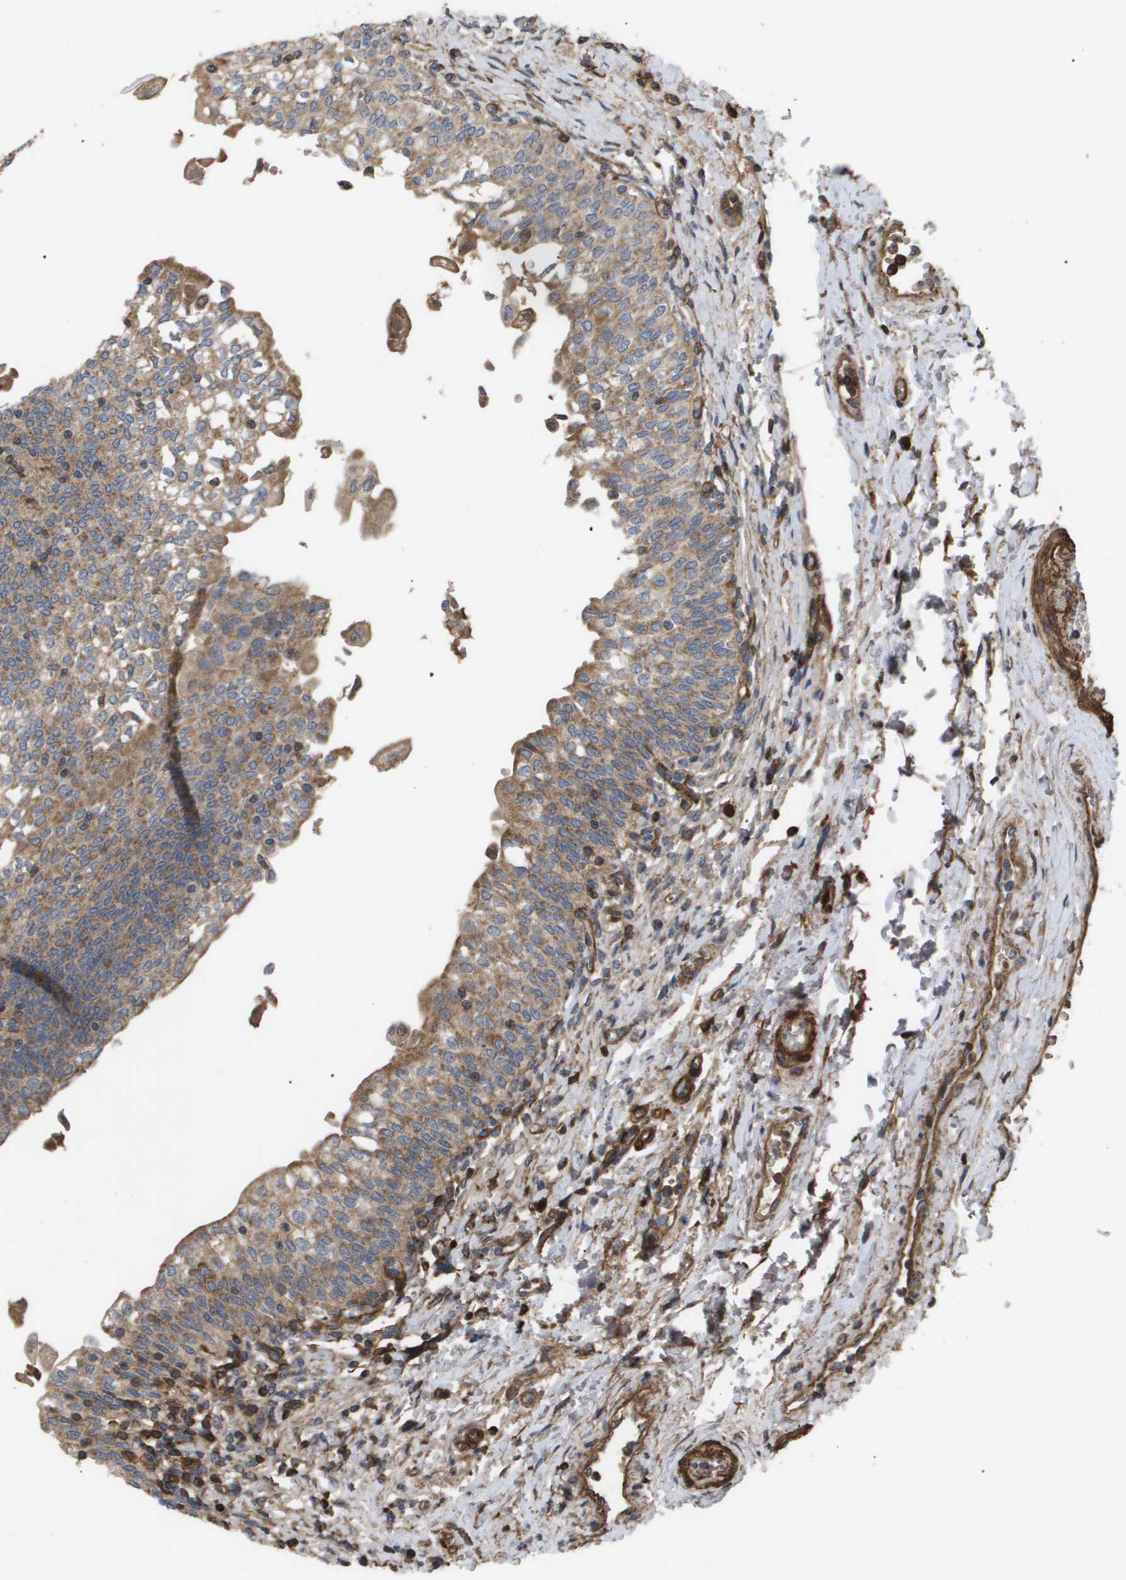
{"staining": {"intensity": "moderate", "quantity": ">75%", "location": "cytoplasmic/membranous"}, "tissue": "urinary bladder", "cell_type": "Urothelial cells", "image_type": "normal", "snomed": [{"axis": "morphology", "description": "Normal tissue, NOS"}, {"axis": "topography", "description": "Urinary bladder"}], "caption": "Brown immunohistochemical staining in unremarkable human urinary bladder displays moderate cytoplasmic/membranous positivity in about >75% of urothelial cells. Nuclei are stained in blue.", "gene": "TNS1", "patient": {"sex": "male", "age": 55}}